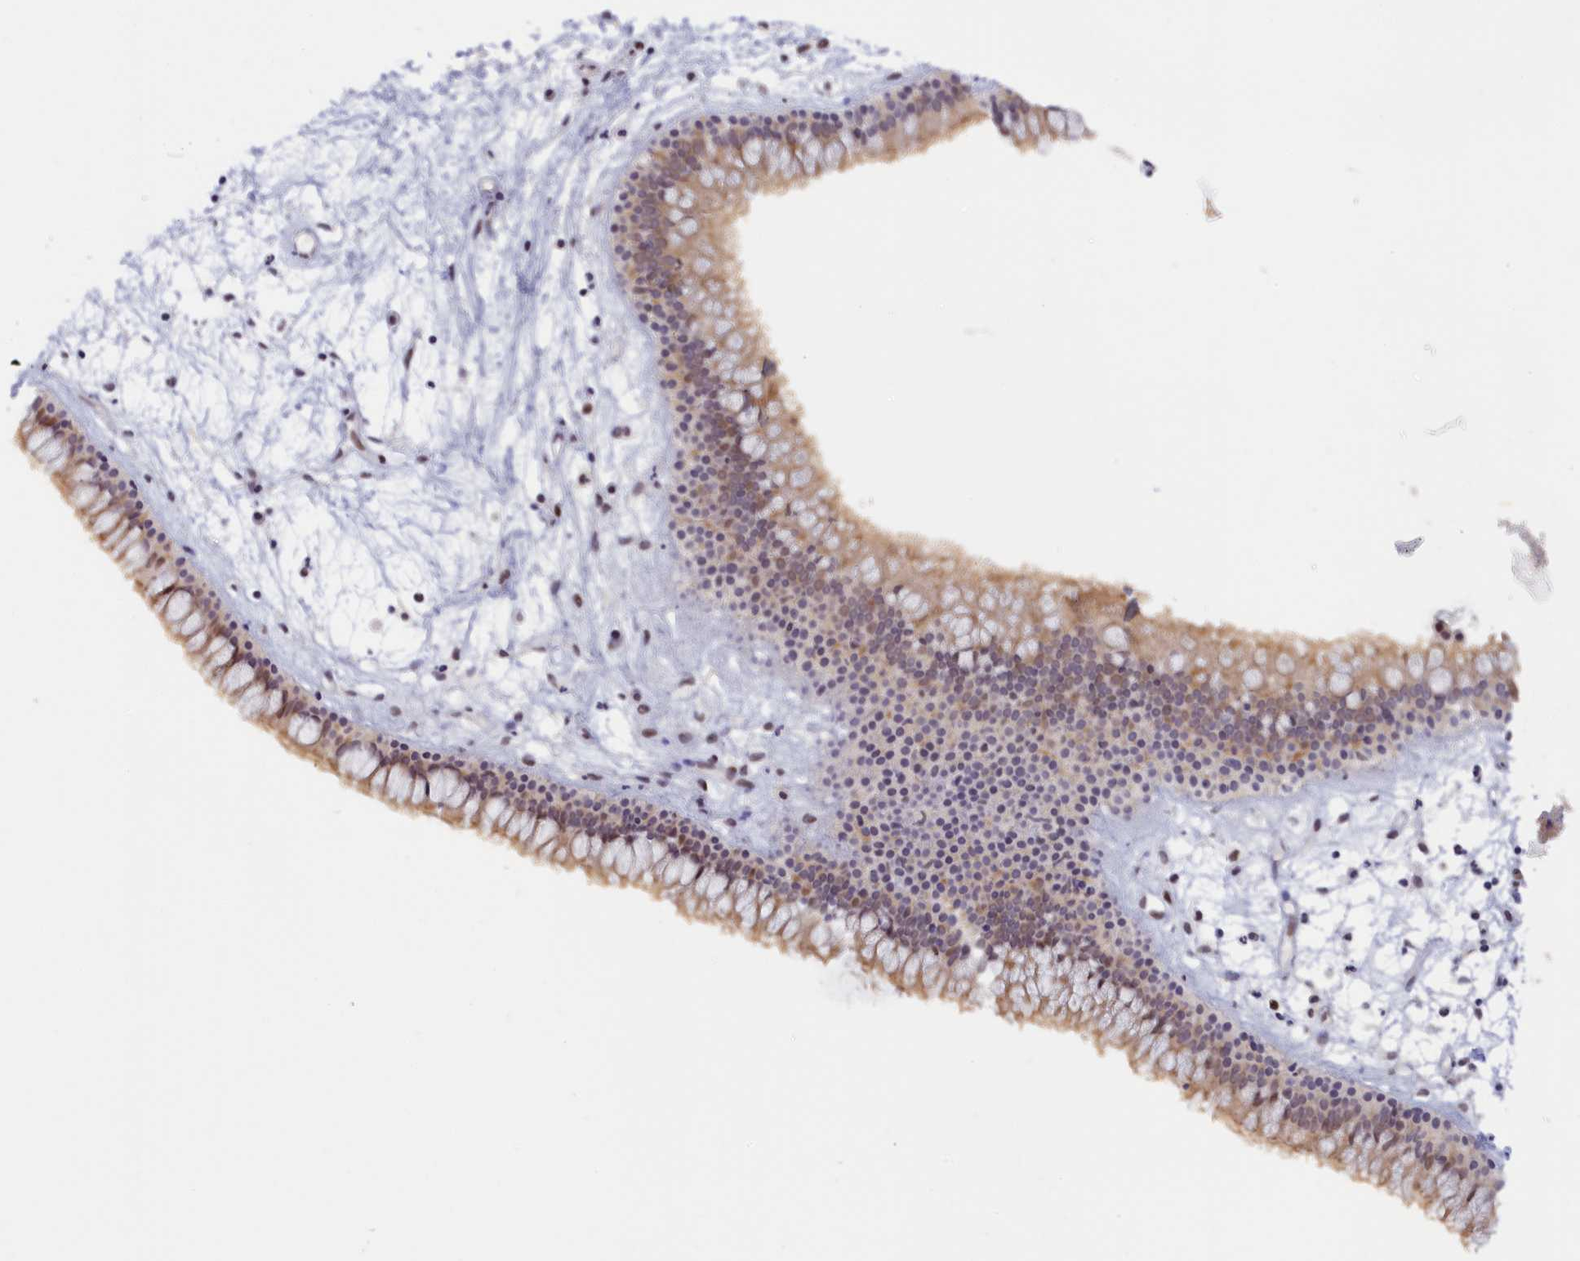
{"staining": {"intensity": "moderate", "quantity": "25%-75%", "location": "cytoplasmic/membranous,nuclear"}, "tissue": "nasopharynx", "cell_type": "Respiratory epithelial cells", "image_type": "normal", "snomed": [{"axis": "morphology", "description": "Normal tissue, NOS"}, {"axis": "topography", "description": "Nasopharynx"}], "caption": "This is an image of immunohistochemistry (IHC) staining of benign nasopharynx, which shows moderate staining in the cytoplasmic/membranous,nuclear of respiratory epithelial cells.", "gene": "SEC31B", "patient": {"sex": "male", "age": 82}}